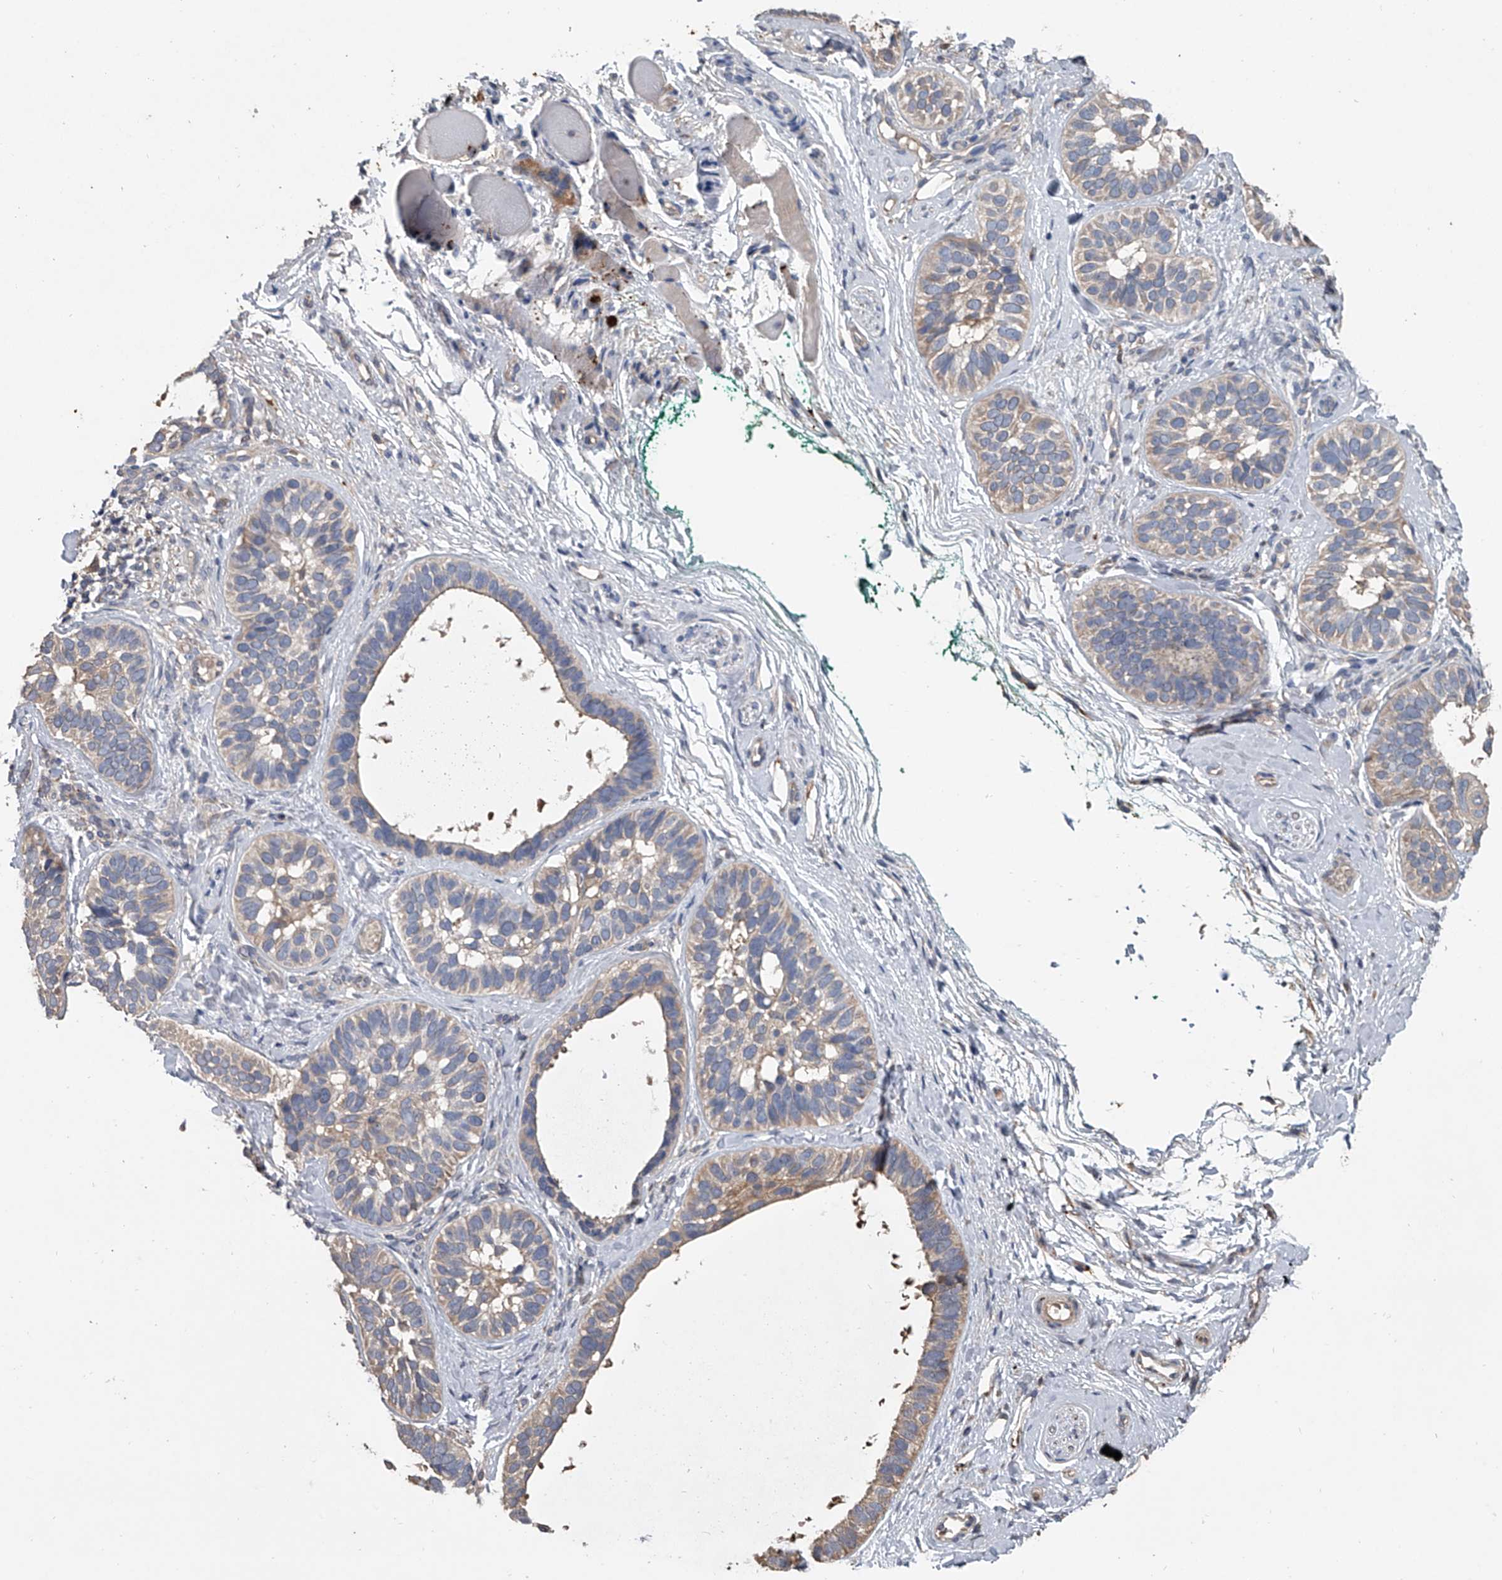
{"staining": {"intensity": "weak", "quantity": "25%-75%", "location": "cytoplasmic/membranous"}, "tissue": "skin cancer", "cell_type": "Tumor cells", "image_type": "cancer", "snomed": [{"axis": "morphology", "description": "Basal cell carcinoma"}, {"axis": "topography", "description": "Skin"}], "caption": "Skin basal cell carcinoma tissue displays weak cytoplasmic/membranous expression in about 25%-75% of tumor cells, visualized by immunohistochemistry.", "gene": "DOCK9", "patient": {"sex": "male", "age": 62}}